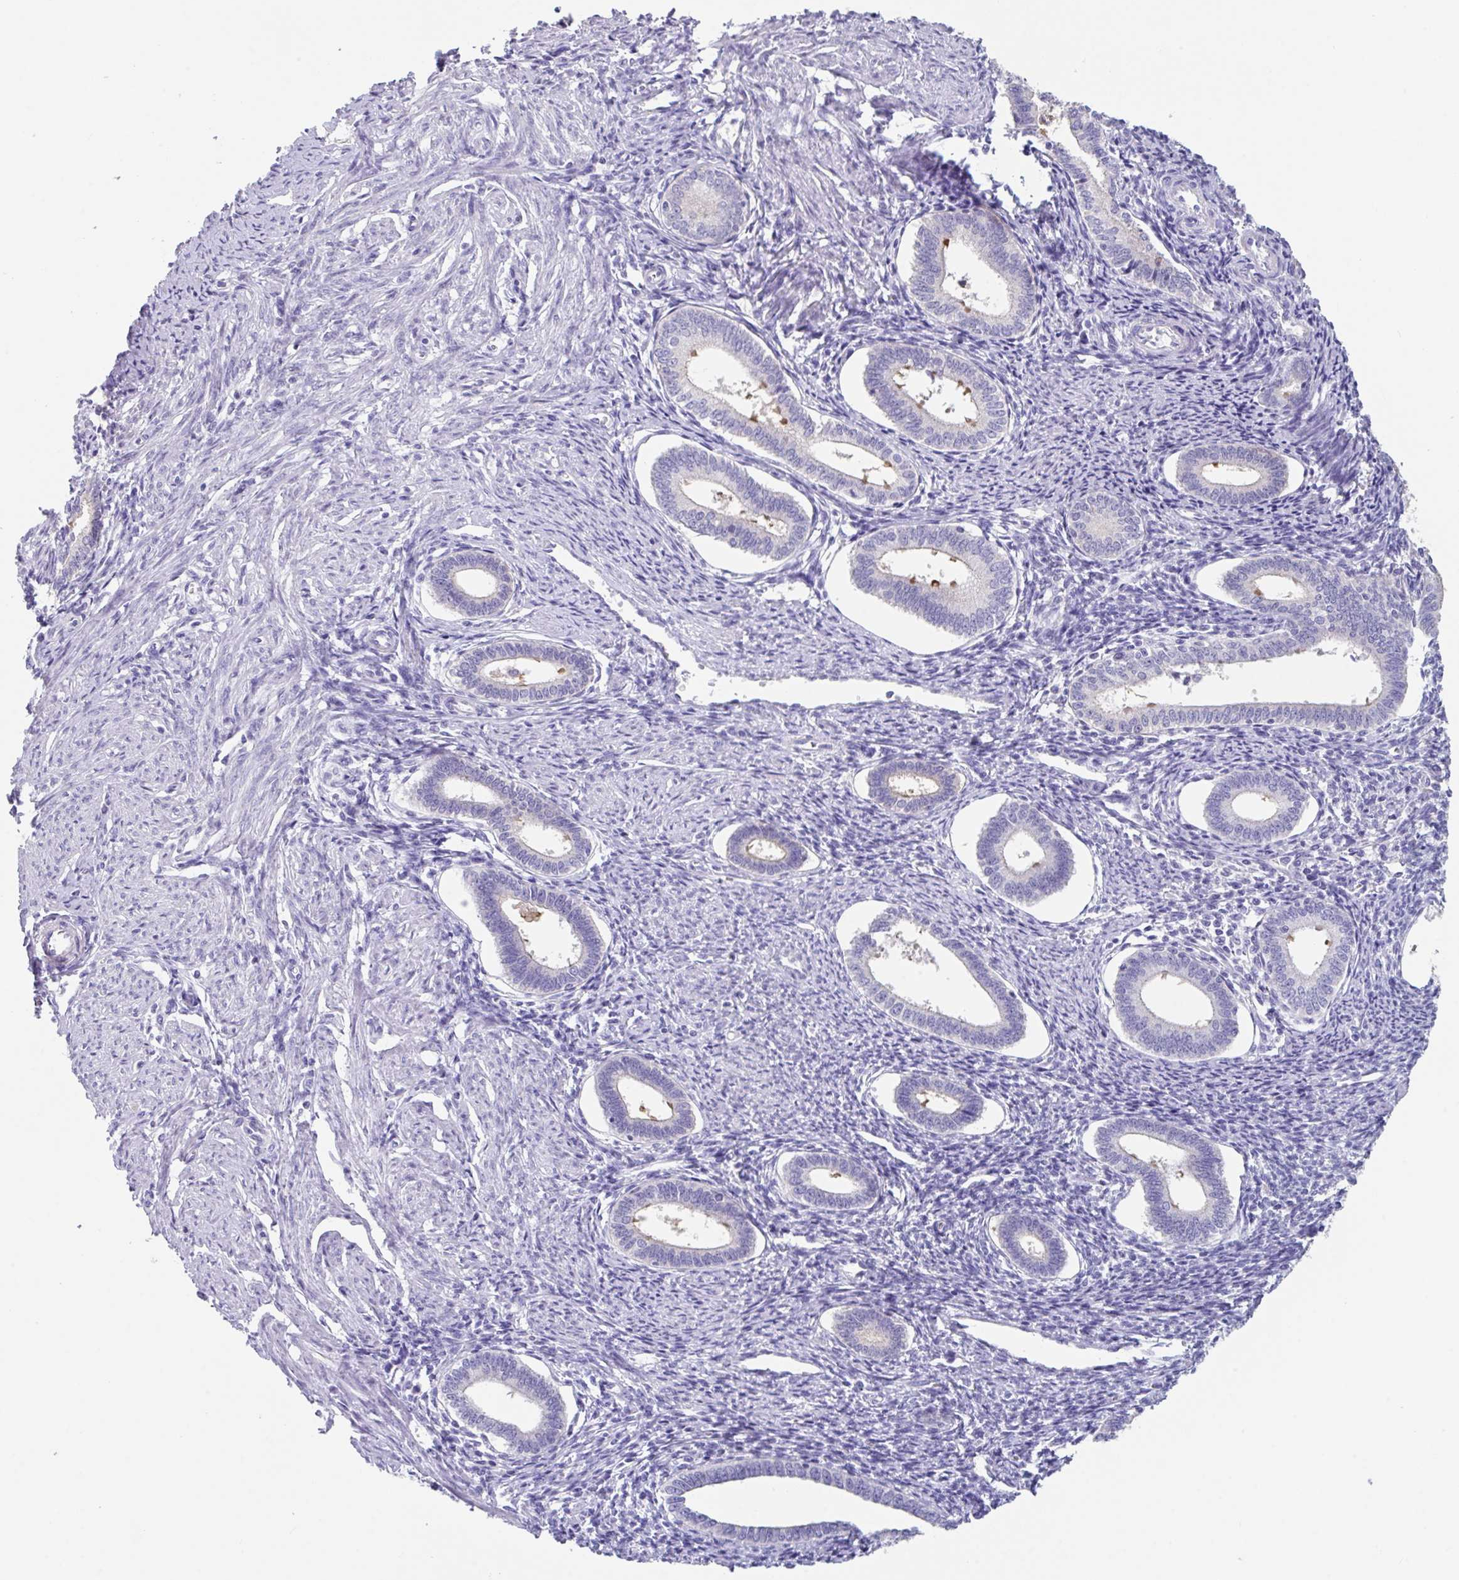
{"staining": {"intensity": "negative", "quantity": "none", "location": "none"}, "tissue": "endometrium", "cell_type": "Cells in endometrial stroma", "image_type": "normal", "snomed": [{"axis": "morphology", "description": "Normal tissue, NOS"}, {"axis": "topography", "description": "Endometrium"}], "caption": "Micrograph shows no protein positivity in cells in endometrial stroma of unremarkable endometrium.", "gene": "SLC44A4", "patient": {"sex": "female", "age": 41}}